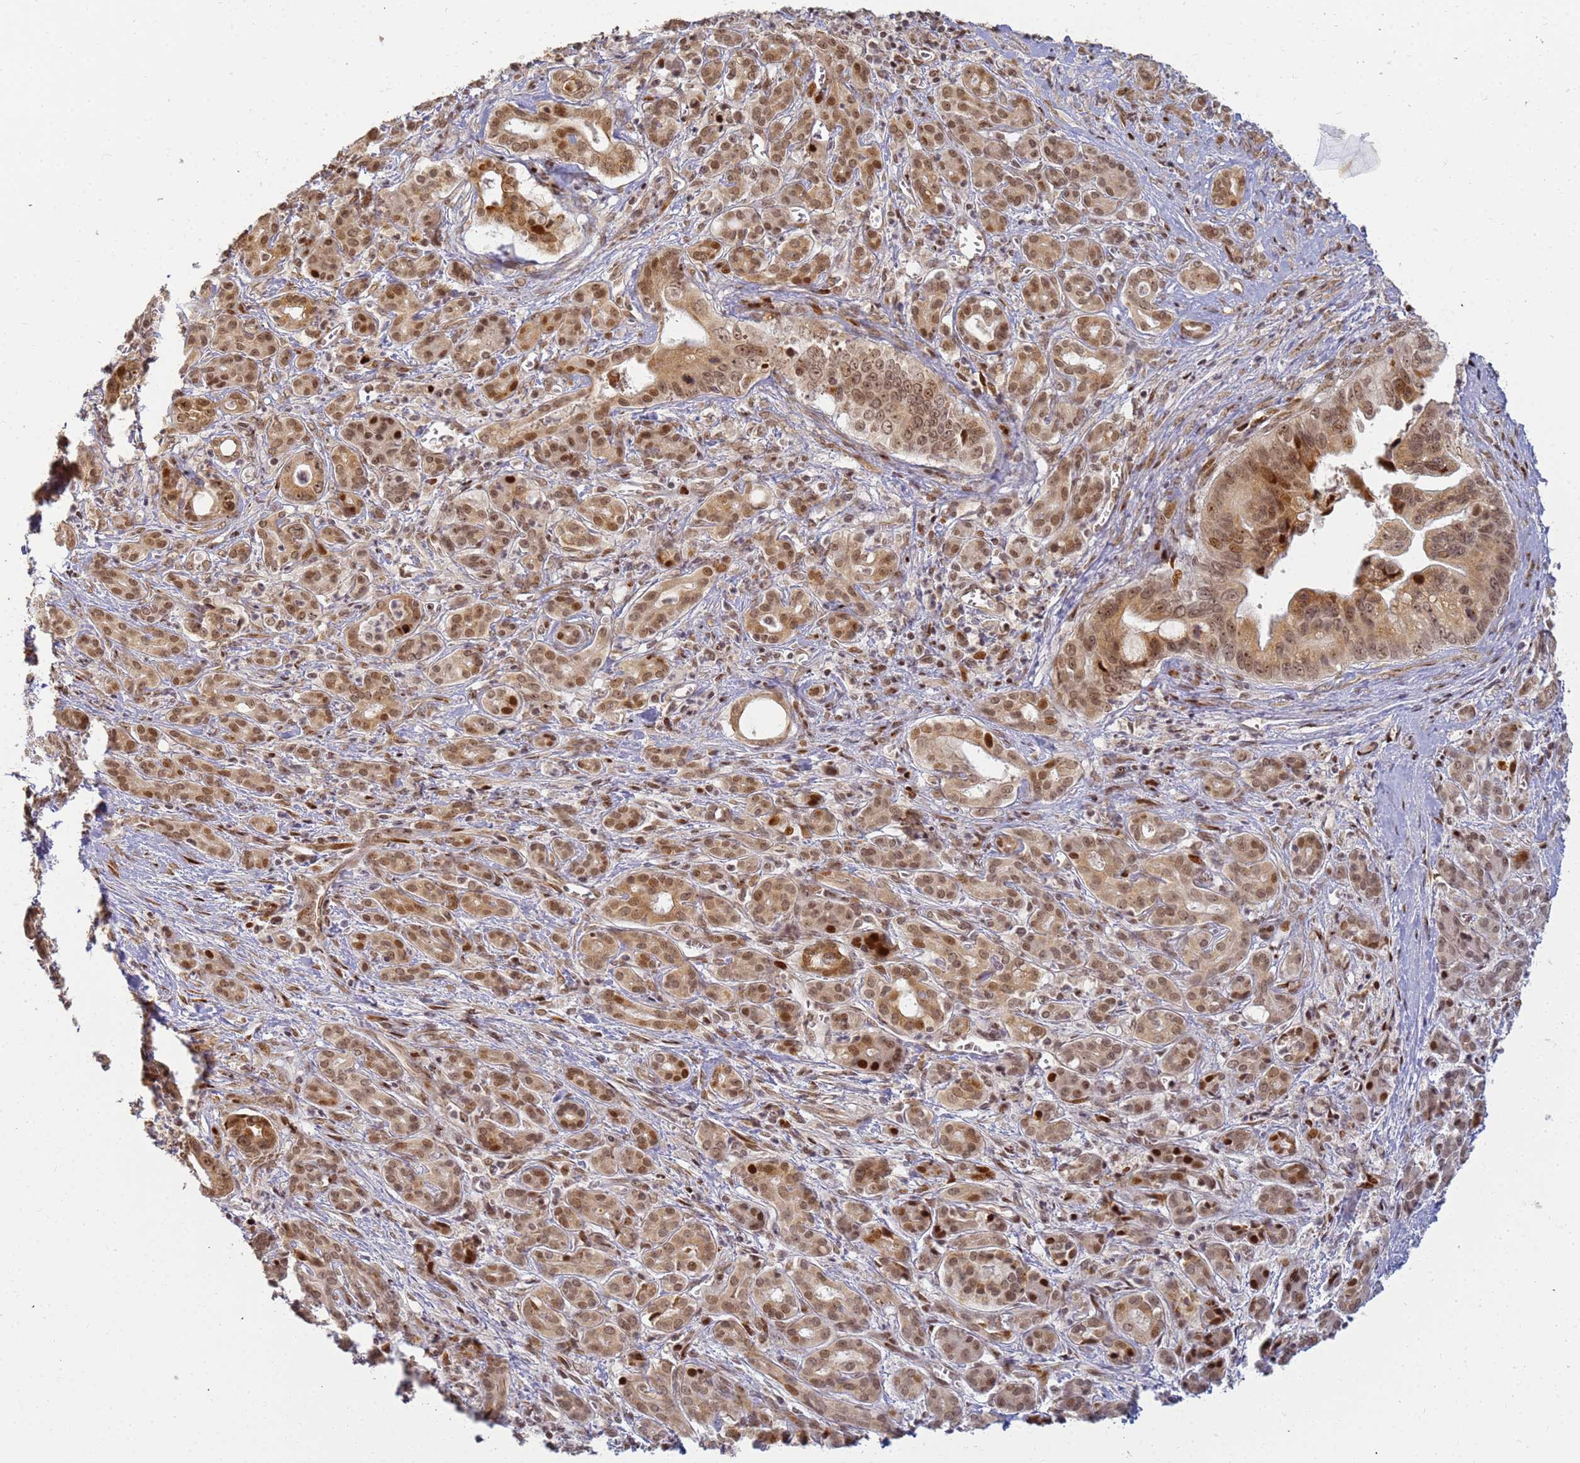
{"staining": {"intensity": "moderate", "quantity": ">75%", "location": "cytoplasmic/membranous,nuclear"}, "tissue": "pancreatic cancer", "cell_type": "Tumor cells", "image_type": "cancer", "snomed": [{"axis": "morphology", "description": "Adenocarcinoma, NOS"}, {"axis": "topography", "description": "Pancreas"}], "caption": "A brown stain shows moderate cytoplasmic/membranous and nuclear expression of a protein in human adenocarcinoma (pancreatic) tumor cells. Immunohistochemistry stains the protein of interest in brown and the nuclei are stained blue.", "gene": "ABCA2", "patient": {"sex": "male", "age": 59}}